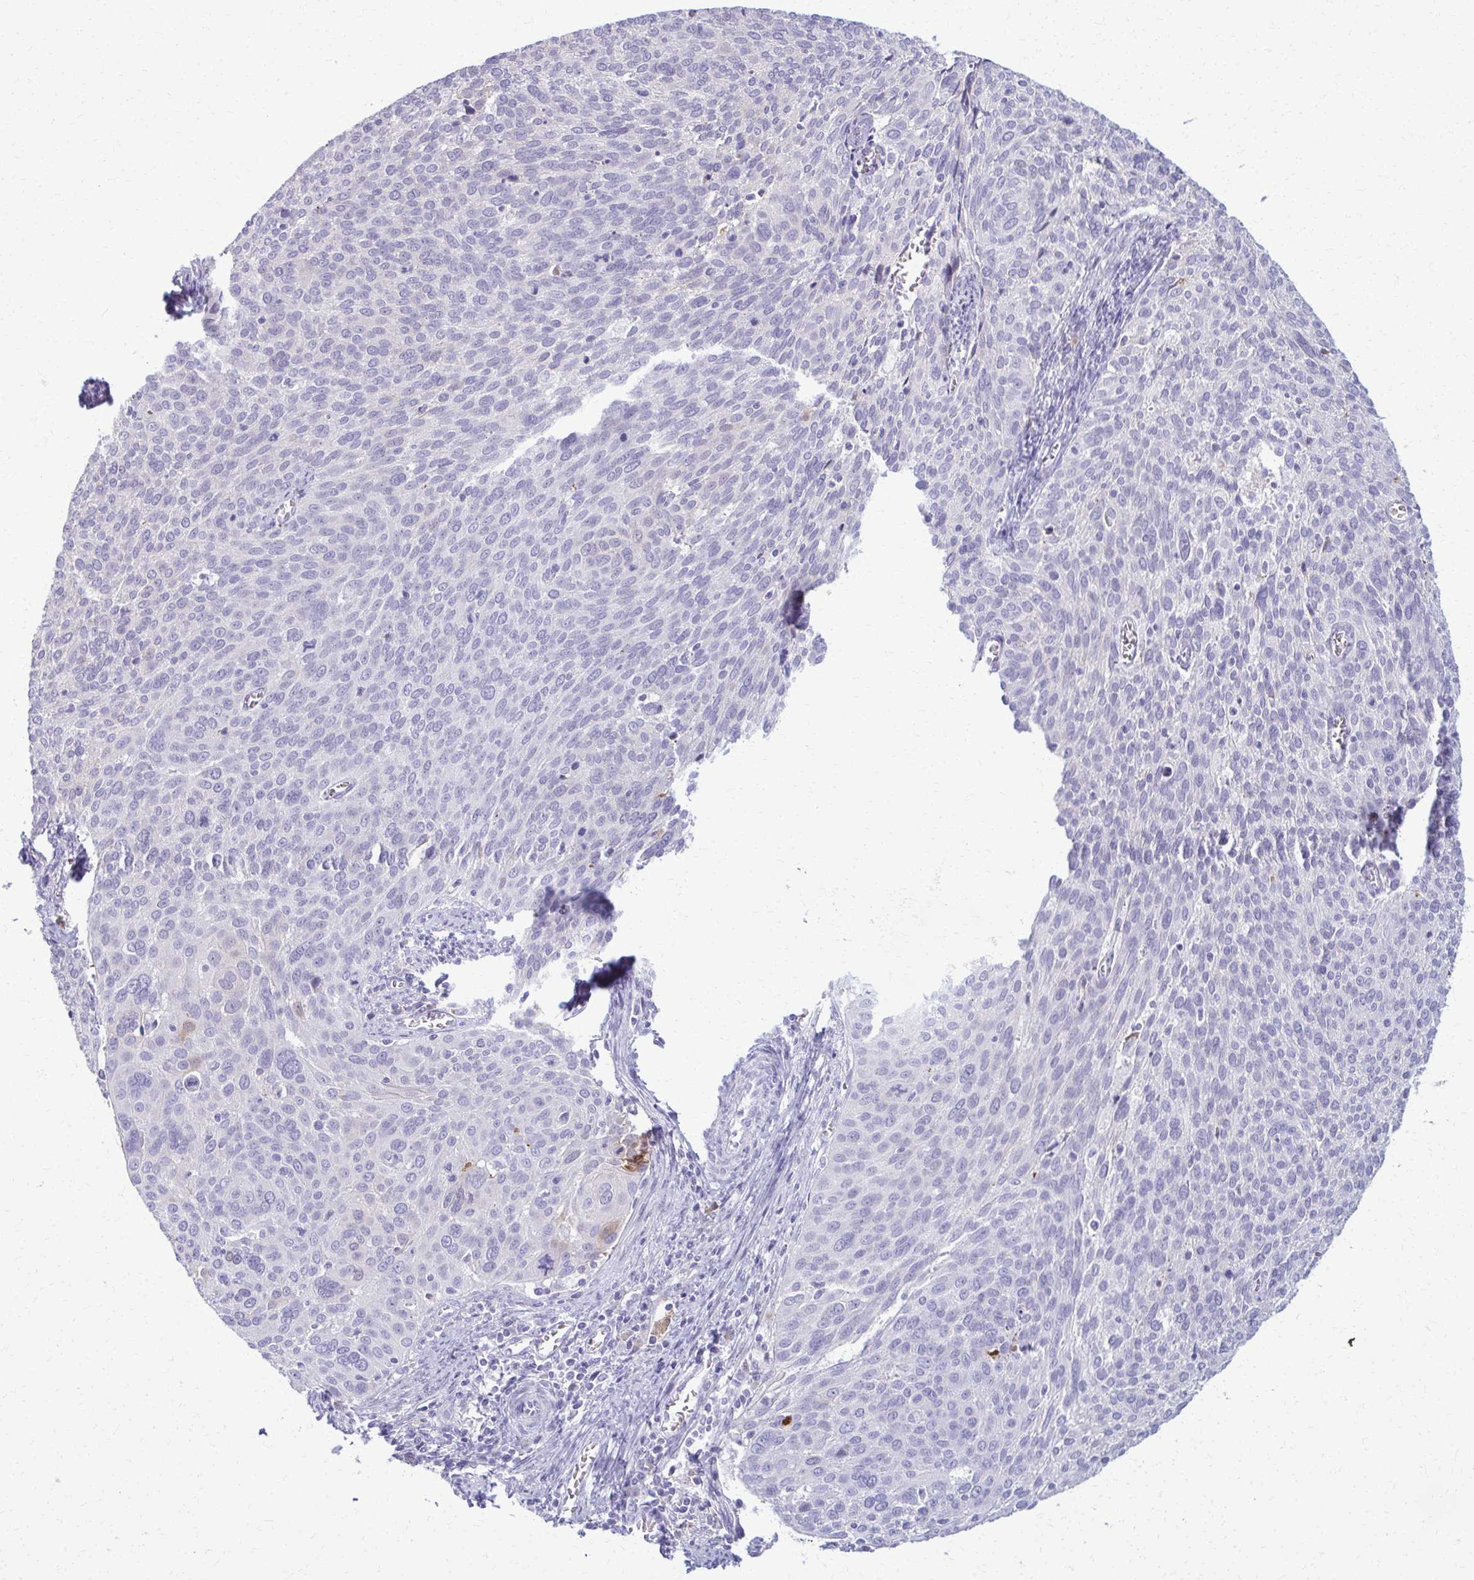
{"staining": {"intensity": "negative", "quantity": "none", "location": "none"}, "tissue": "cervical cancer", "cell_type": "Tumor cells", "image_type": "cancer", "snomed": [{"axis": "morphology", "description": "Squamous cell carcinoma, NOS"}, {"axis": "topography", "description": "Cervix"}], "caption": "Immunohistochemistry (IHC) photomicrograph of neoplastic tissue: human squamous cell carcinoma (cervical) stained with DAB (3,3'-diaminobenzidine) exhibits no significant protein staining in tumor cells.", "gene": "OR4M1", "patient": {"sex": "female", "age": 39}}